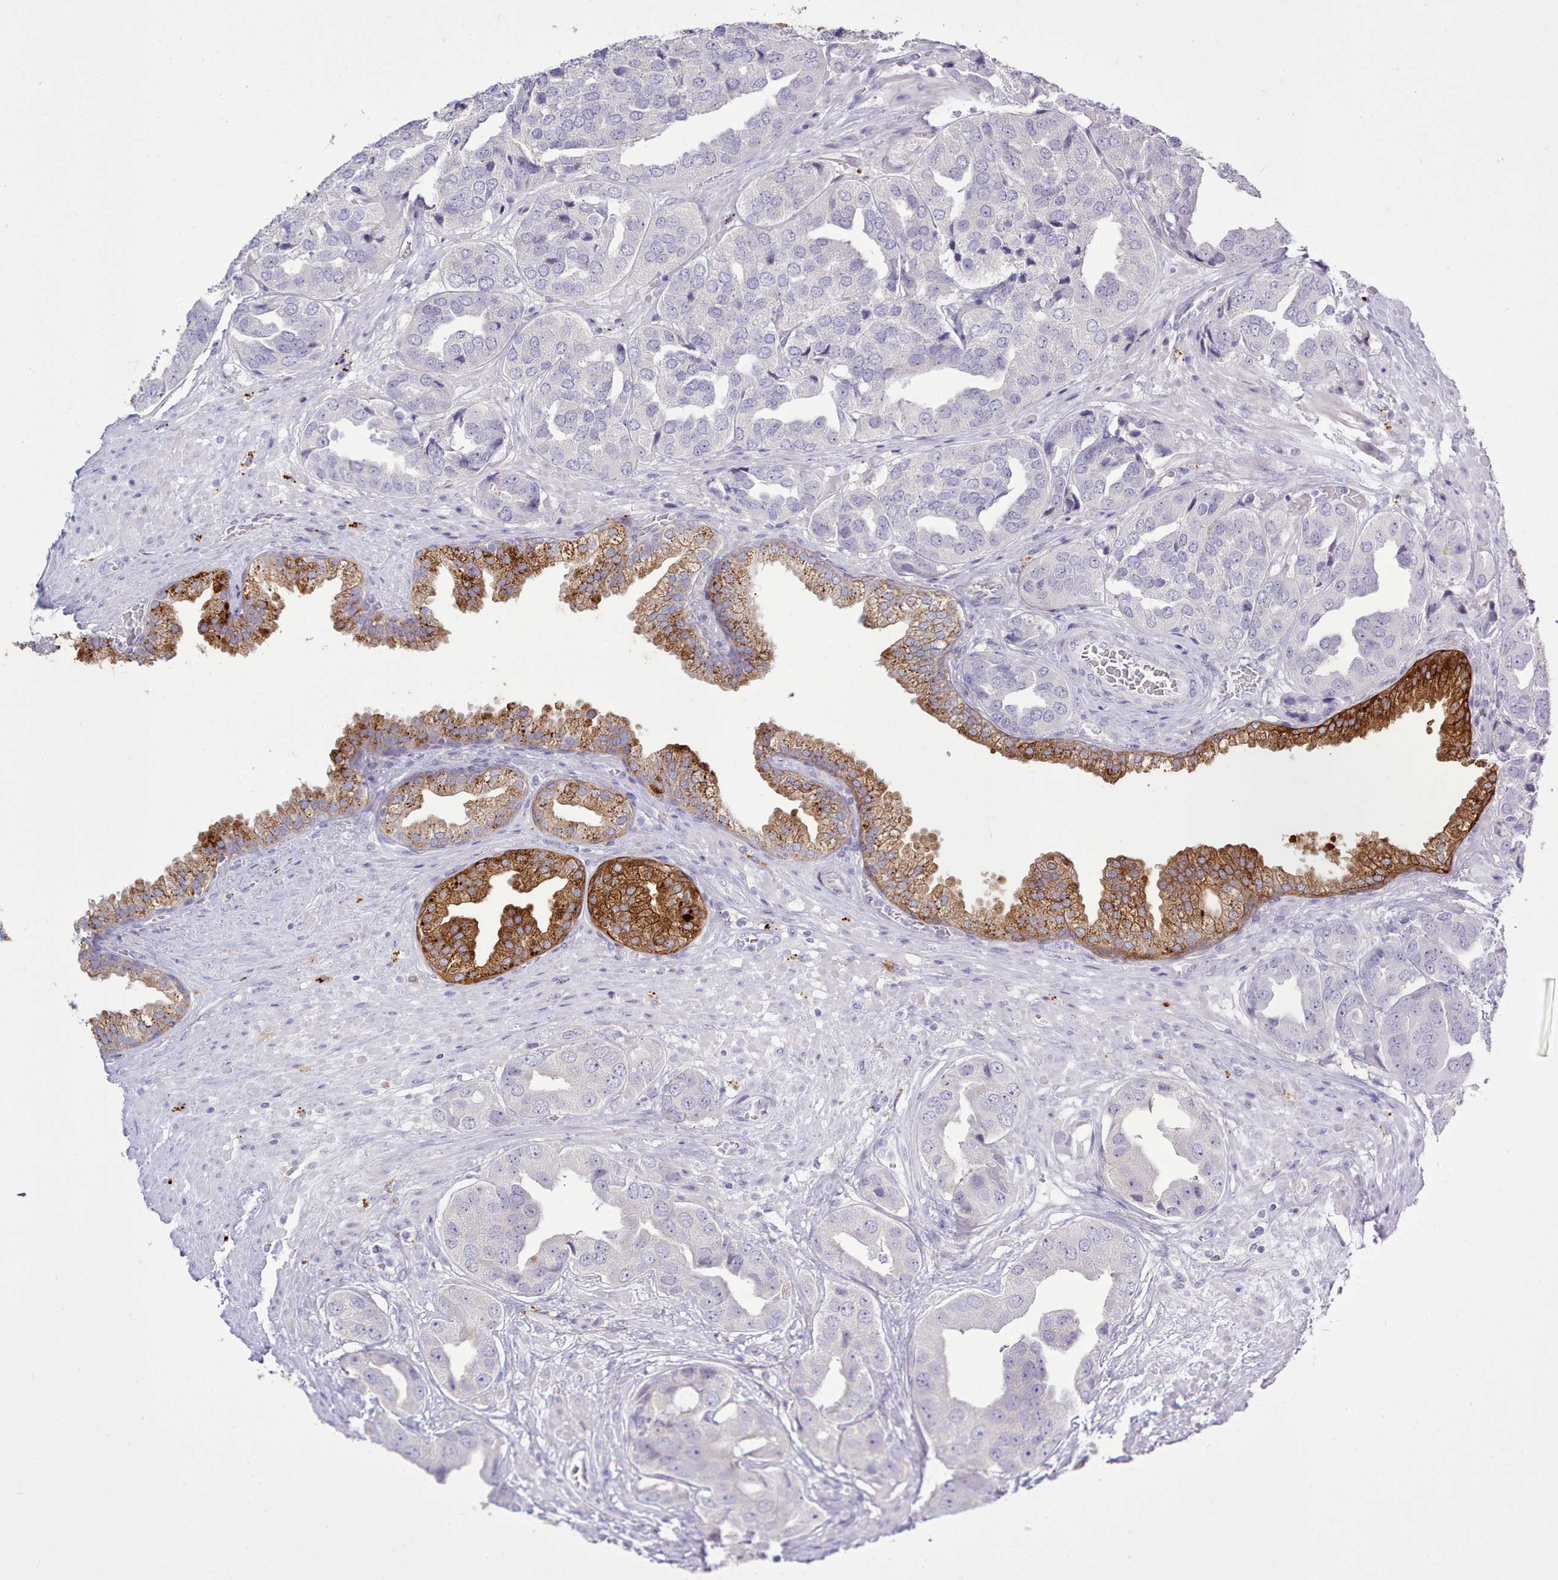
{"staining": {"intensity": "strong", "quantity": "<25%", "location": "cytoplasmic/membranous"}, "tissue": "prostate cancer", "cell_type": "Tumor cells", "image_type": "cancer", "snomed": [{"axis": "morphology", "description": "Adenocarcinoma, High grade"}, {"axis": "topography", "description": "Prostate"}], "caption": "IHC image of neoplastic tissue: human prostate cancer stained using immunohistochemistry shows medium levels of strong protein expression localized specifically in the cytoplasmic/membranous of tumor cells, appearing as a cytoplasmic/membranous brown color.", "gene": "SRD5A1", "patient": {"sex": "male", "age": 63}}